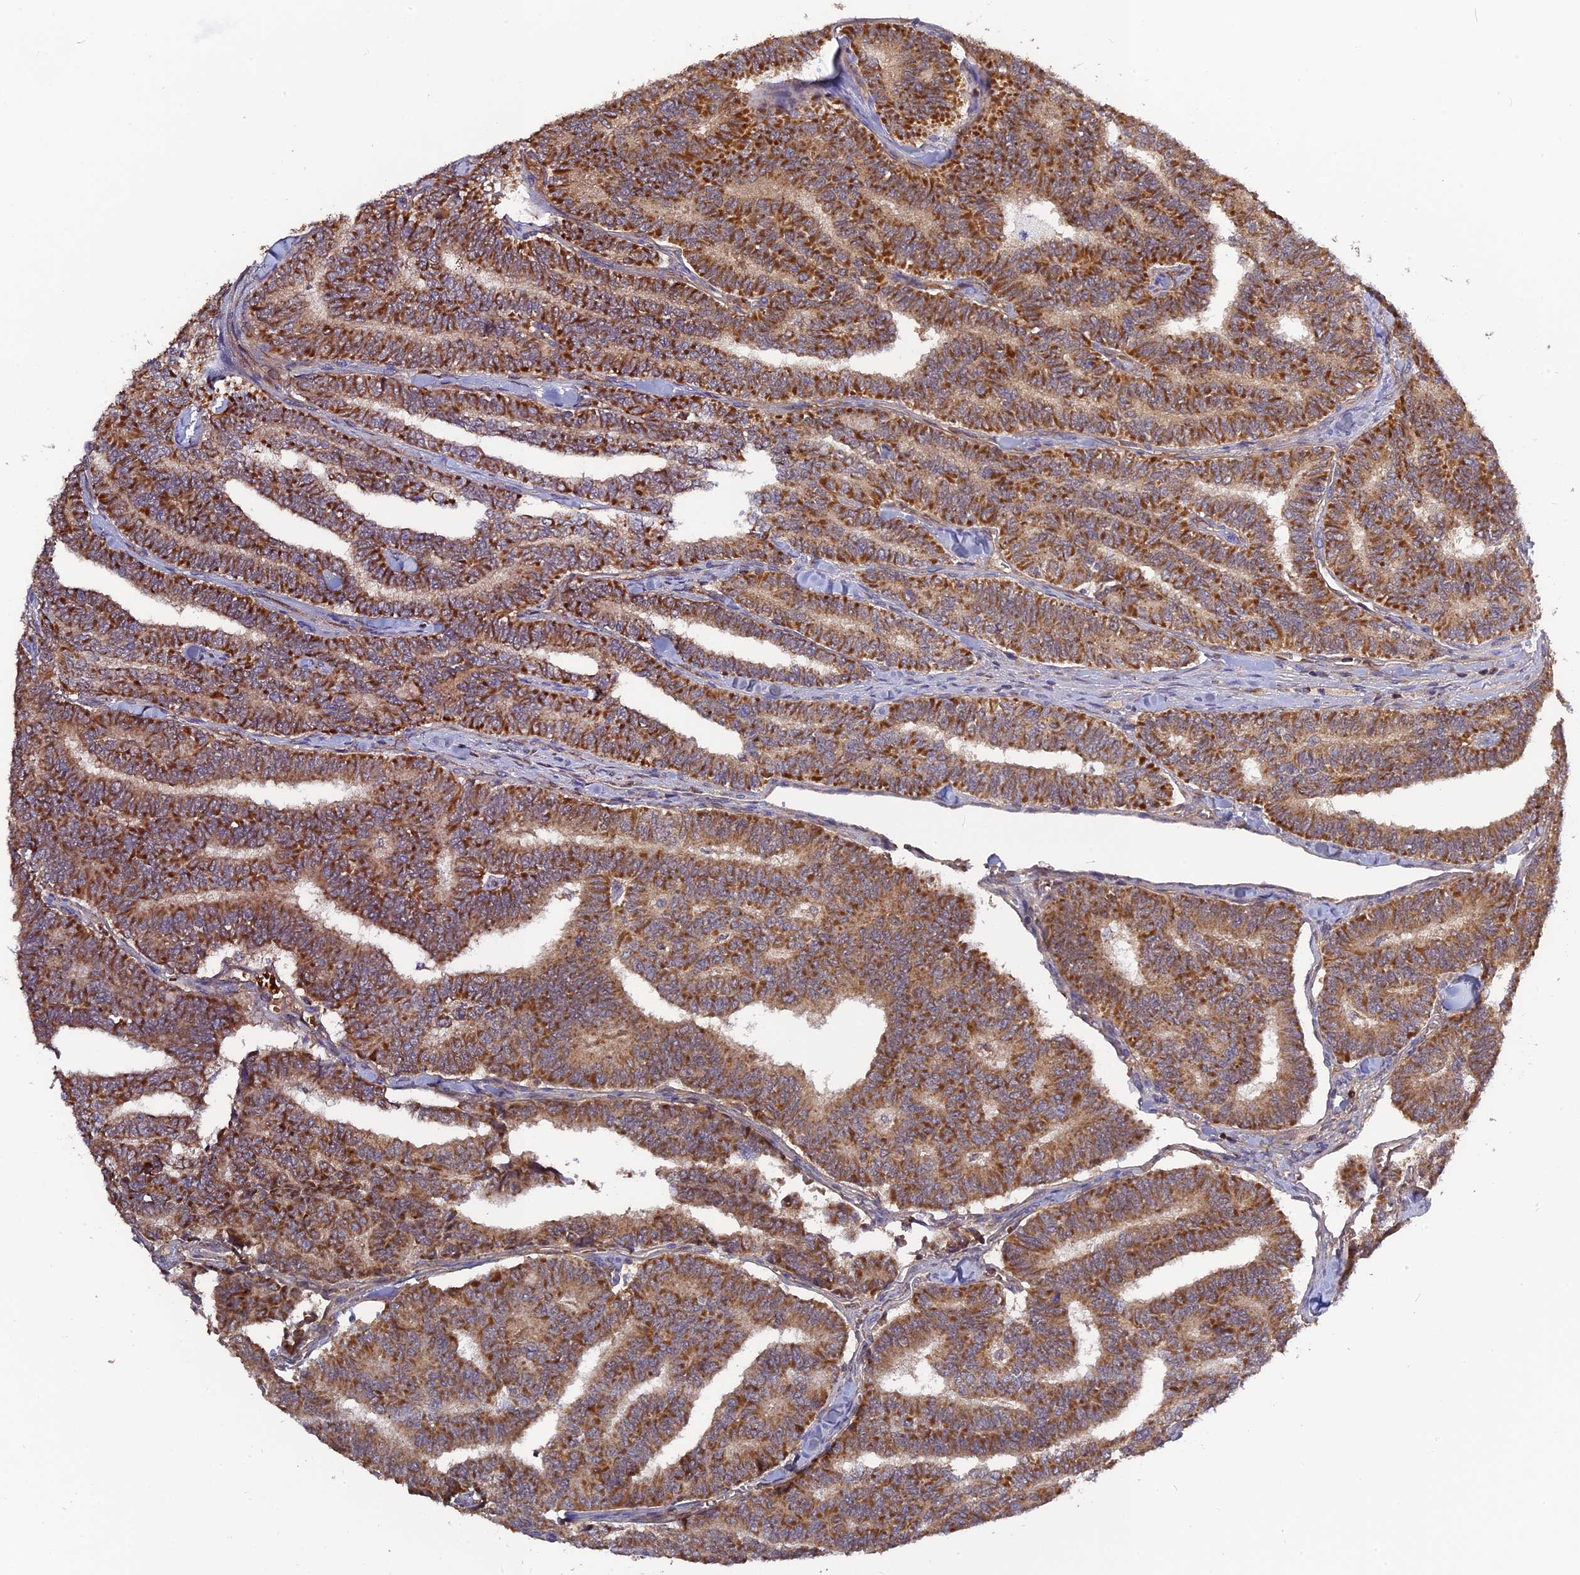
{"staining": {"intensity": "strong", "quantity": ">75%", "location": "cytoplasmic/membranous"}, "tissue": "thyroid cancer", "cell_type": "Tumor cells", "image_type": "cancer", "snomed": [{"axis": "morphology", "description": "Papillary adenocarcinoma, NOS"}, {"axis": "topography", "description": "Thyroid gland"}], "caption": "Human thyroid cancer stained for a protein (brown) demonstrates strong cytoplasmic/membranous positive expression in about >75% of tumor cells.", "gene": "RPIA", "patient": {"sex": "female", "age": 35}}